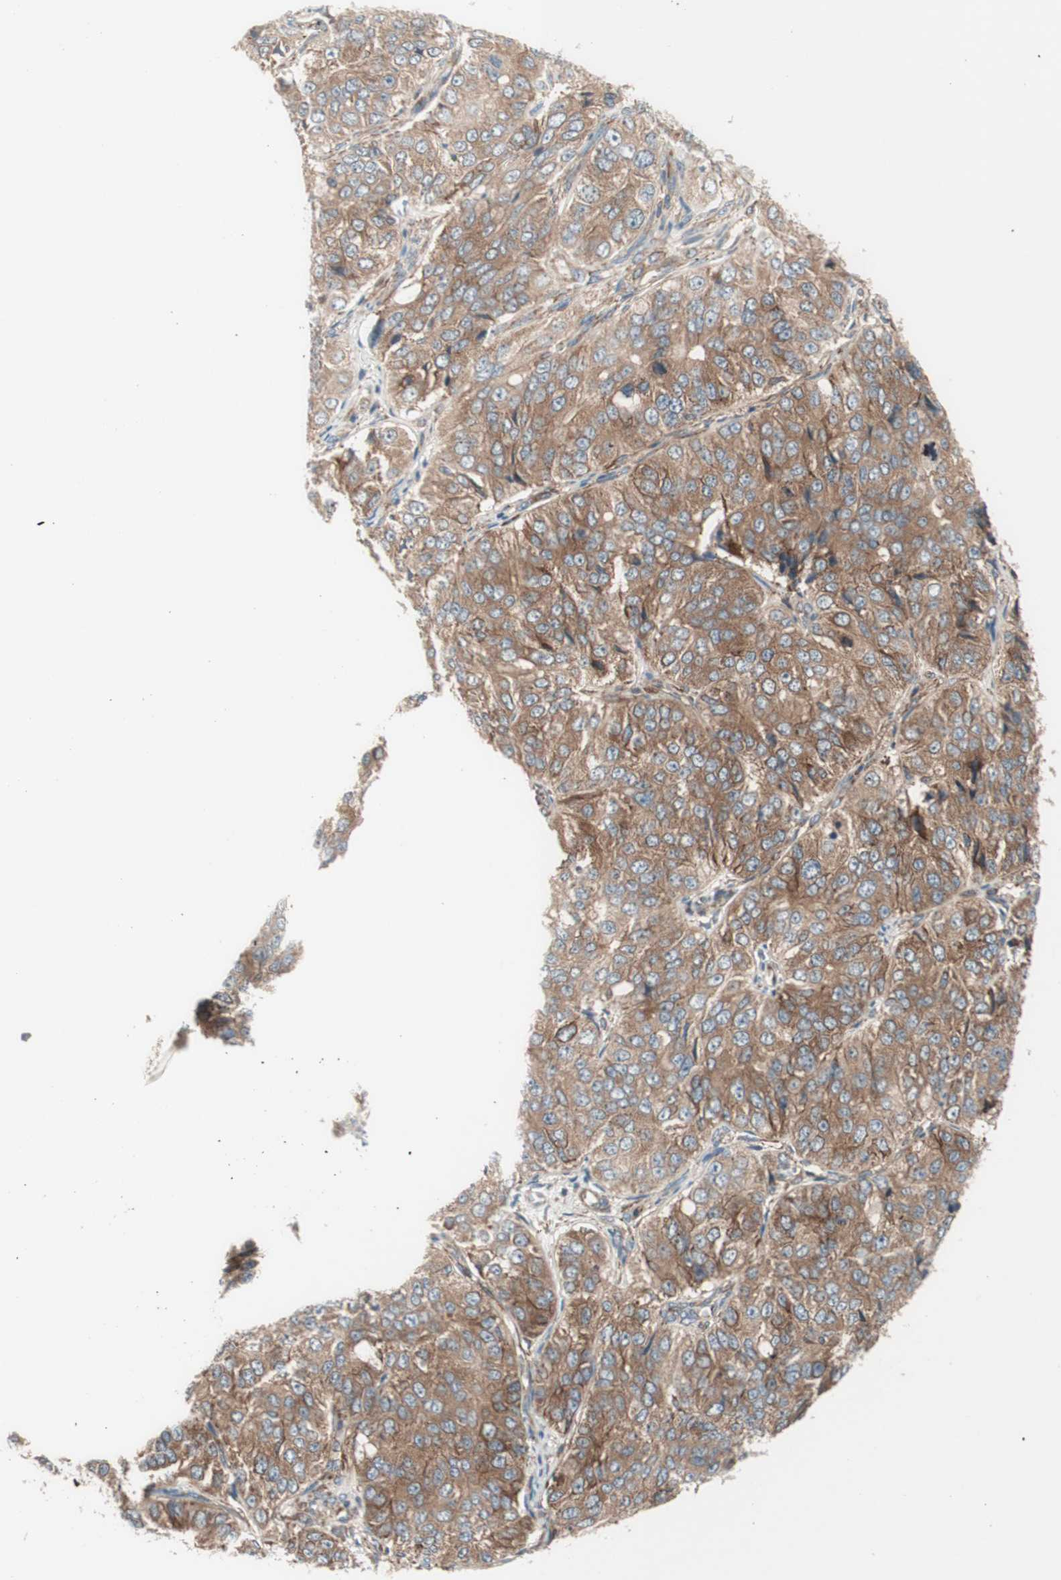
{"staining": {"intensity": "moderate", "quantity": ">75%", "location": "cytoplasmic/membranous"}, "tissue": "ovarian cancer", "cell_type": "Tumor cells", "image_type": "cancer", "snomed": [{"axis": "morphology", "description": "Carcinoma, endometroid"}, {"axis": "topography", "description": "Ovary"}], "caption": "Protein expression analysis of endometroid carcinoma (ovarian) displays moderate cytoplasmic/membranous positivity in approximately >75% of tumor cells.", "gene": "CCN4", "patient": {"sex": "female", "age": 51}}